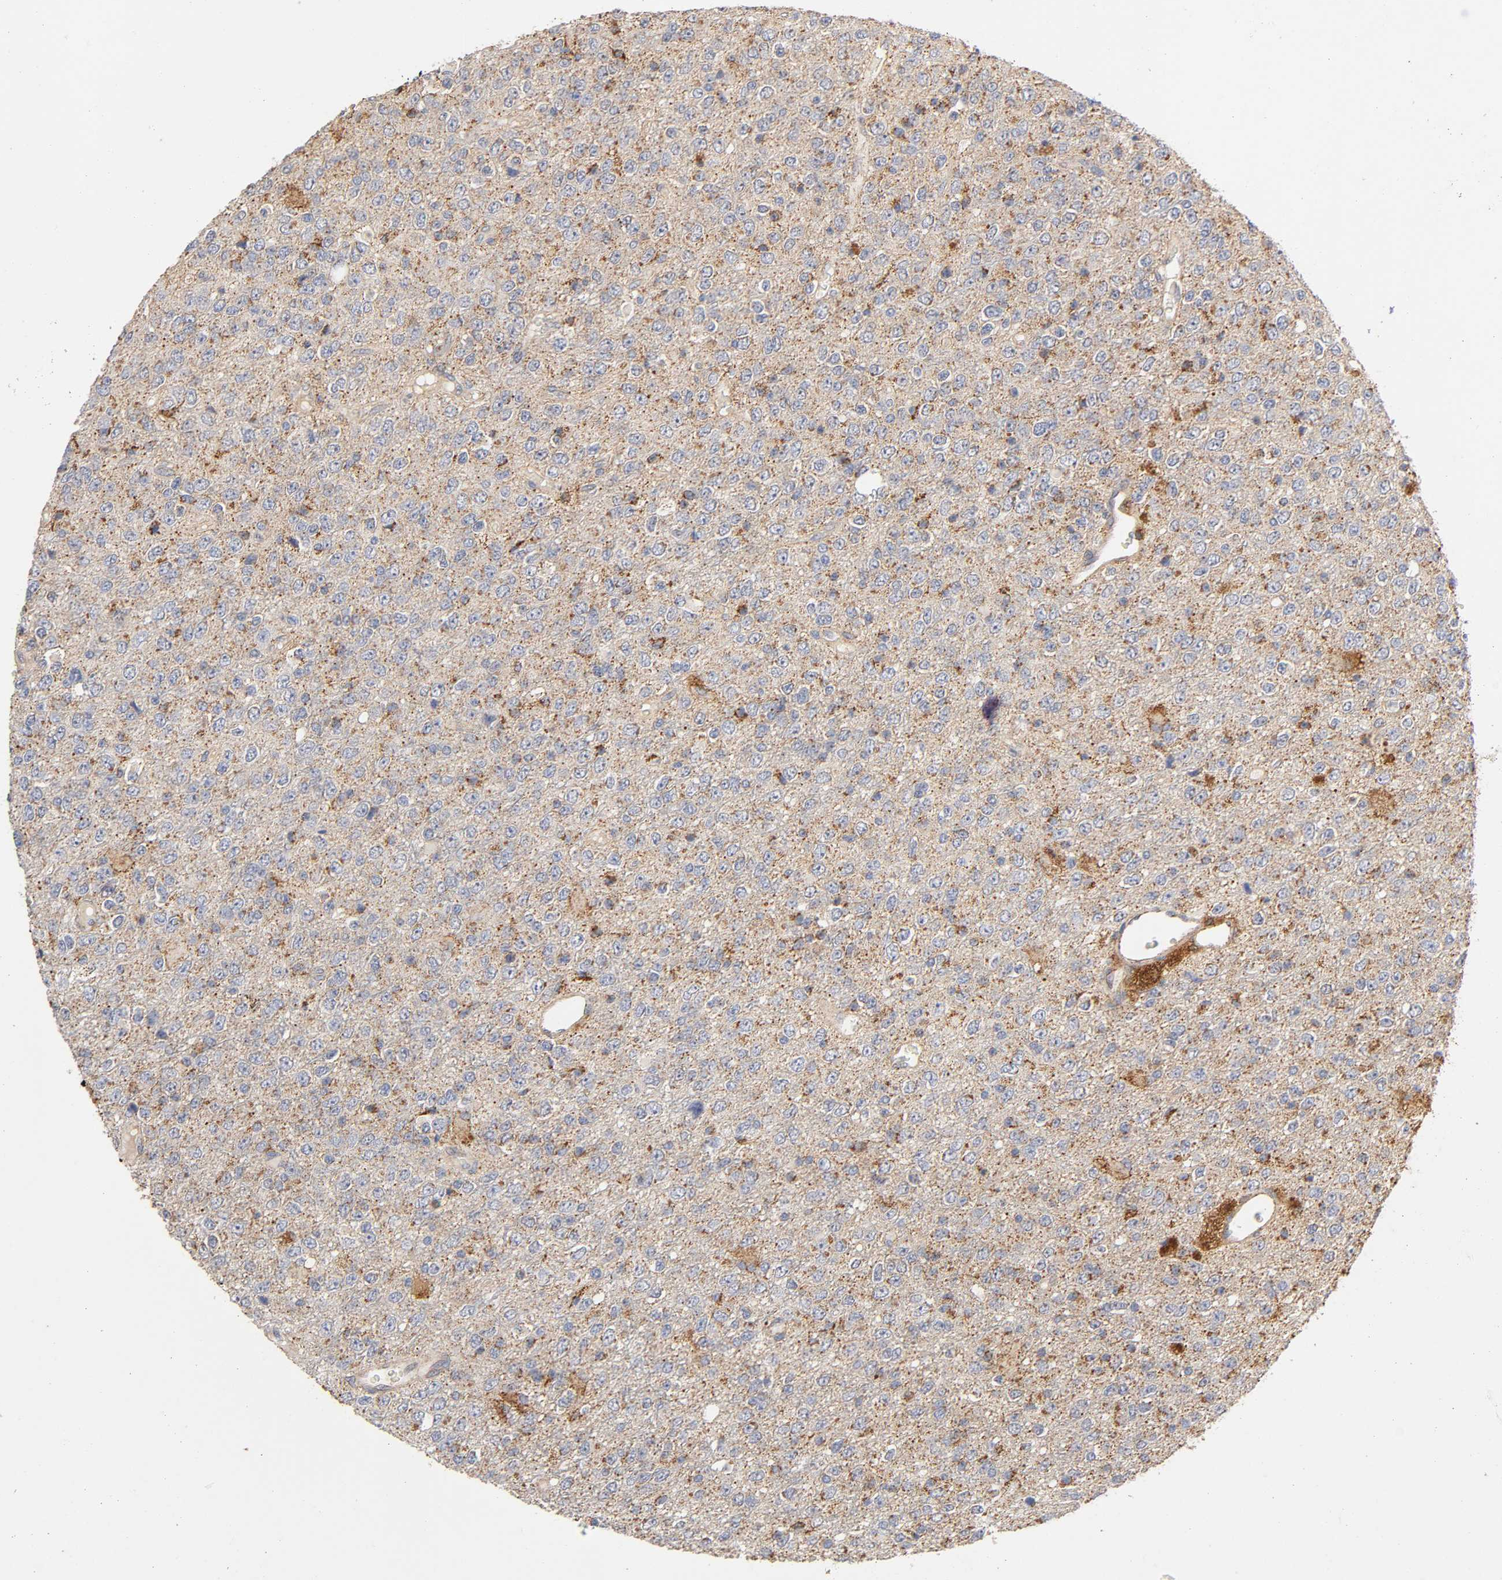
{"staining": {"intensity": "moderate", "quantity": ">75%", "location": "cytoplasmic/membranous"}, "tissue": "glioma", "cell_type": "Tumor cells", "image_type": "cancer", "snomed": [{"axis": "morphology", "description": "Glioma, malignant, High grade"}, {"axis": "topography", "description": "pancreas cauda"}], "caption": "Human glioma stained with a brown dye demonstrates moderate cytoplasmic/membranous positive expression in about >75% of tumor cells.", "gene": "ISG15", "patient": {"sex": "male", "age": 60}}